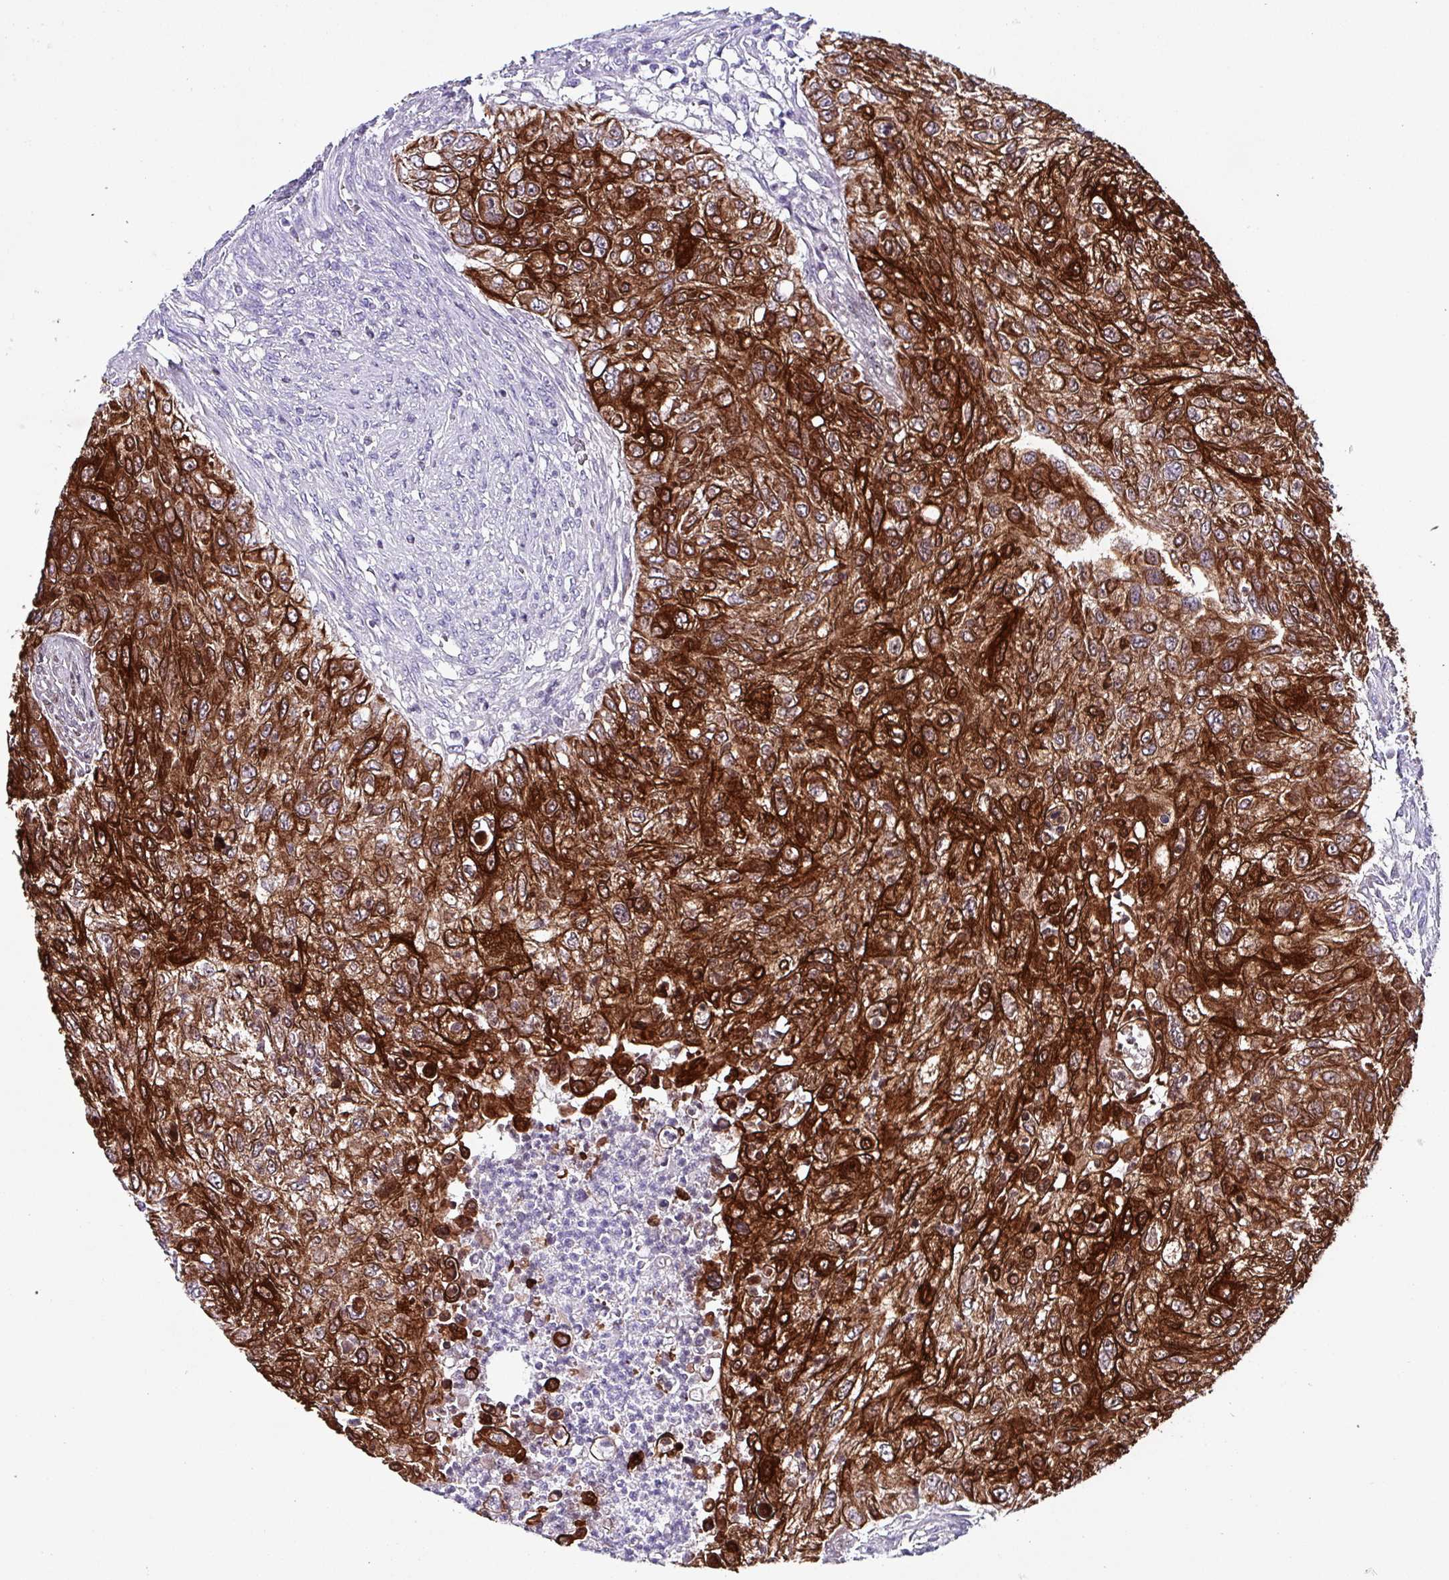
{"staining": {"intensity": "strong", "quantity": ">75%", "location": "cytoplasmic/membranous"}, "tissue": "urothelial cancer", "cell_type": "Tumor cells", "image_type": "cancer", "snomed": [{"axis": "morphology", "description": "Urothelial carcinoma, High grade"}, {"axis": "topography", "description": "Urinary bladder"}], "caption": "This histopathology image reveals urothelial cancer stained with immunohistochemistry (IHC) to label a protein in brown. The cytoplasmic/membranous of tumor cells show strong positivity for the protein. Nuclei are counter-stained blue.", "gene": "KRT6C", "patient": {"sex": "female", "age": 60}}